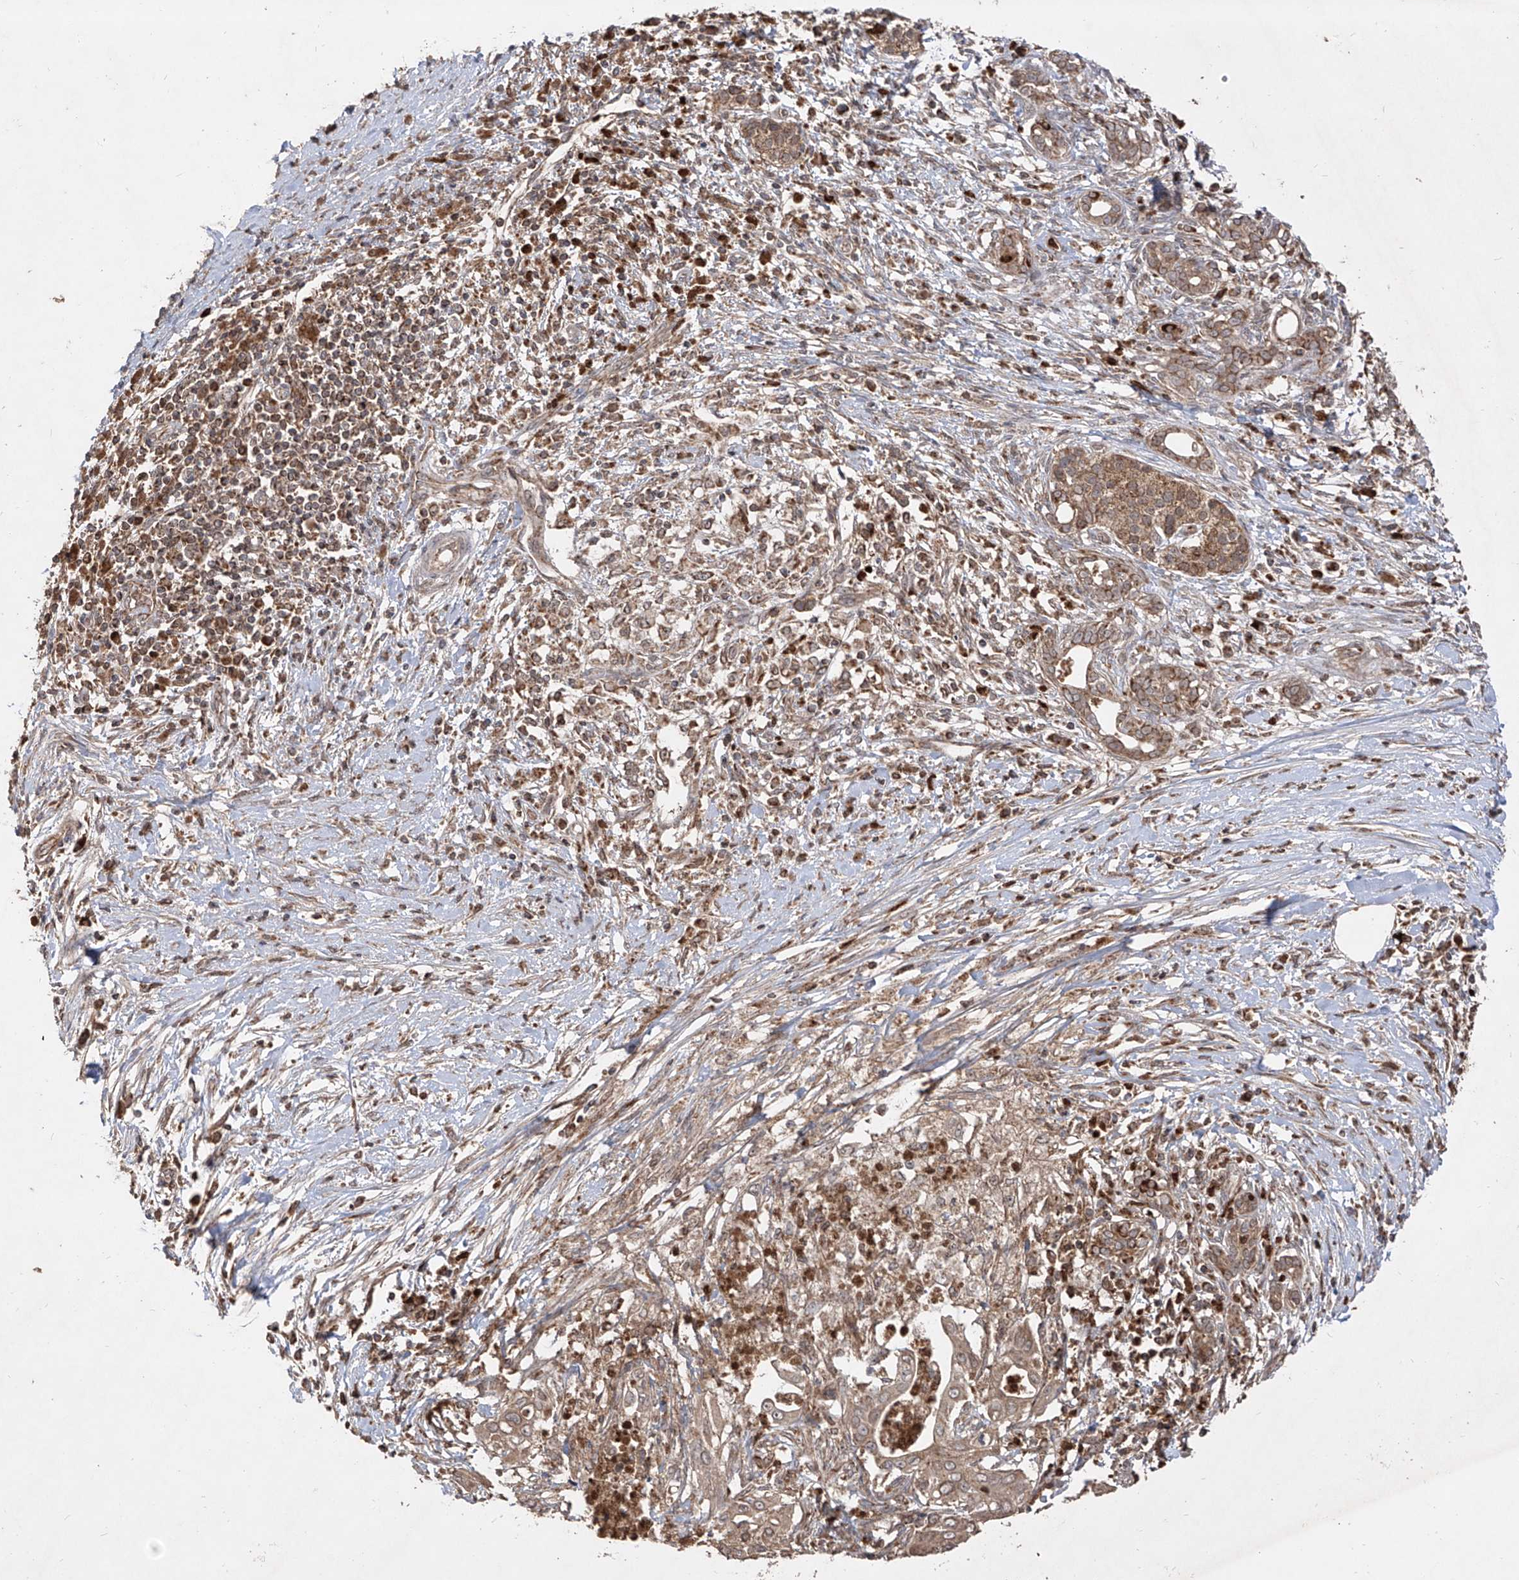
{"staining": {"intensity": "weak", "quantity": ">75%", "location": "cytoplasmic/membranous"}, "tissue": "pancreatic cancer", "cell_type": "Tumor cells", "image_type": "cancer", "snomed": [{"axis": "morphology", "description": "Adenocarcinoma, NOS"}, {"axis": "topography", "description": "Pancreas"}], "caption": "Protein expression analysis of human pancreatic adenocarcinoma reveals weak cytoplasmic/membranous staining in about >75% of tumor cells. Nuclei are stained in blue.", "gene": "AIM2", "patient": {"sex": "male", "age": 58}}